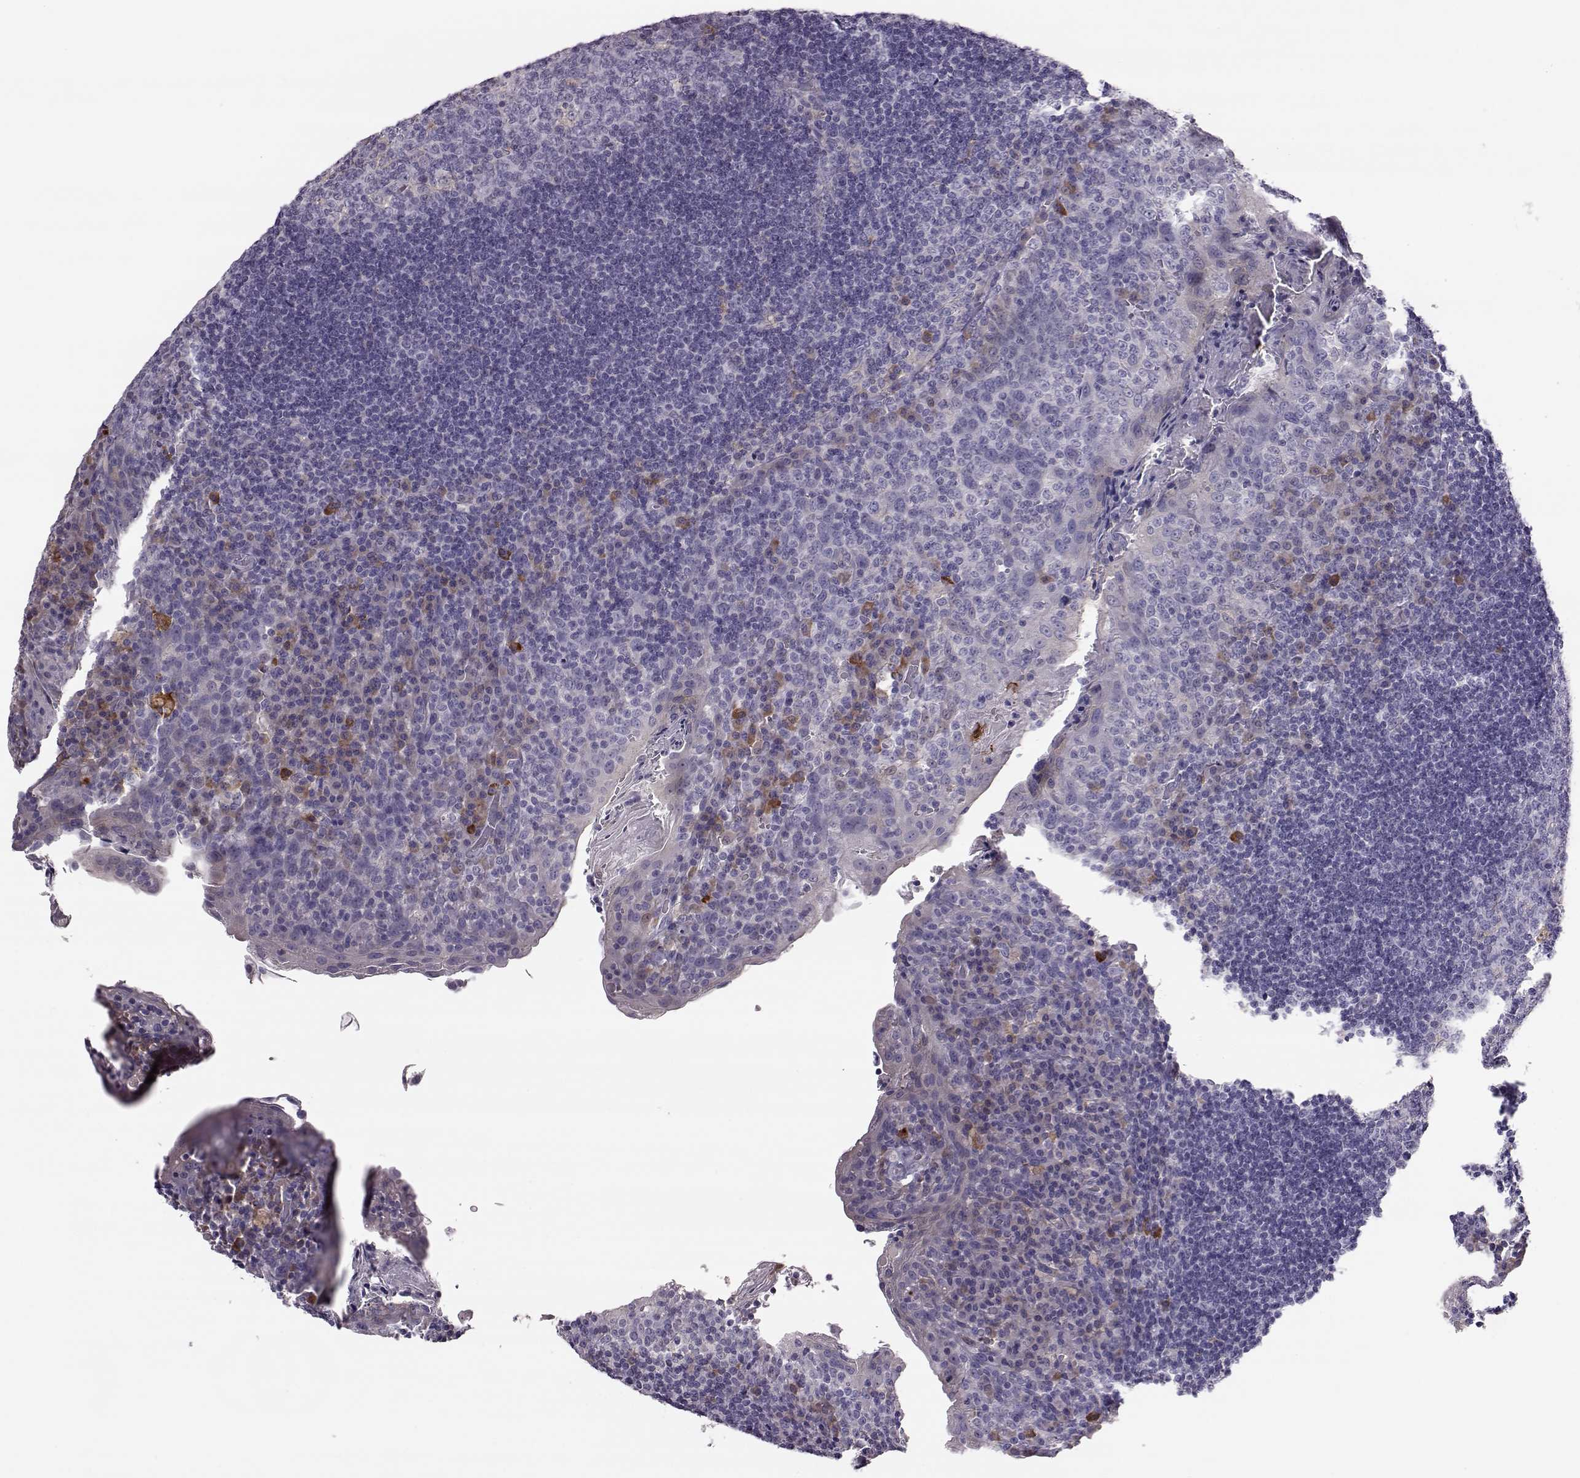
{"staining": {"intensity": "negative", "quantity": "none", "location": "none"}, "tissue": "tonsil", "cell_type": "Germinal center cells", "image_type": "normal", "snomed": [{"axis": "morphology", "description": "Normal tissue, NOS"}, {"axis": "topography", "description": "Tonsil"}], "caption": "This is a micrograph of IHC staining of normal tonsil, which shows no positivity in germinal center cells. (Immunohistochemistry (ihc), brightfield microscopy, high magnification).", "gene": "ADGRG5", "patient": {"sex": "male", "age": 17}}